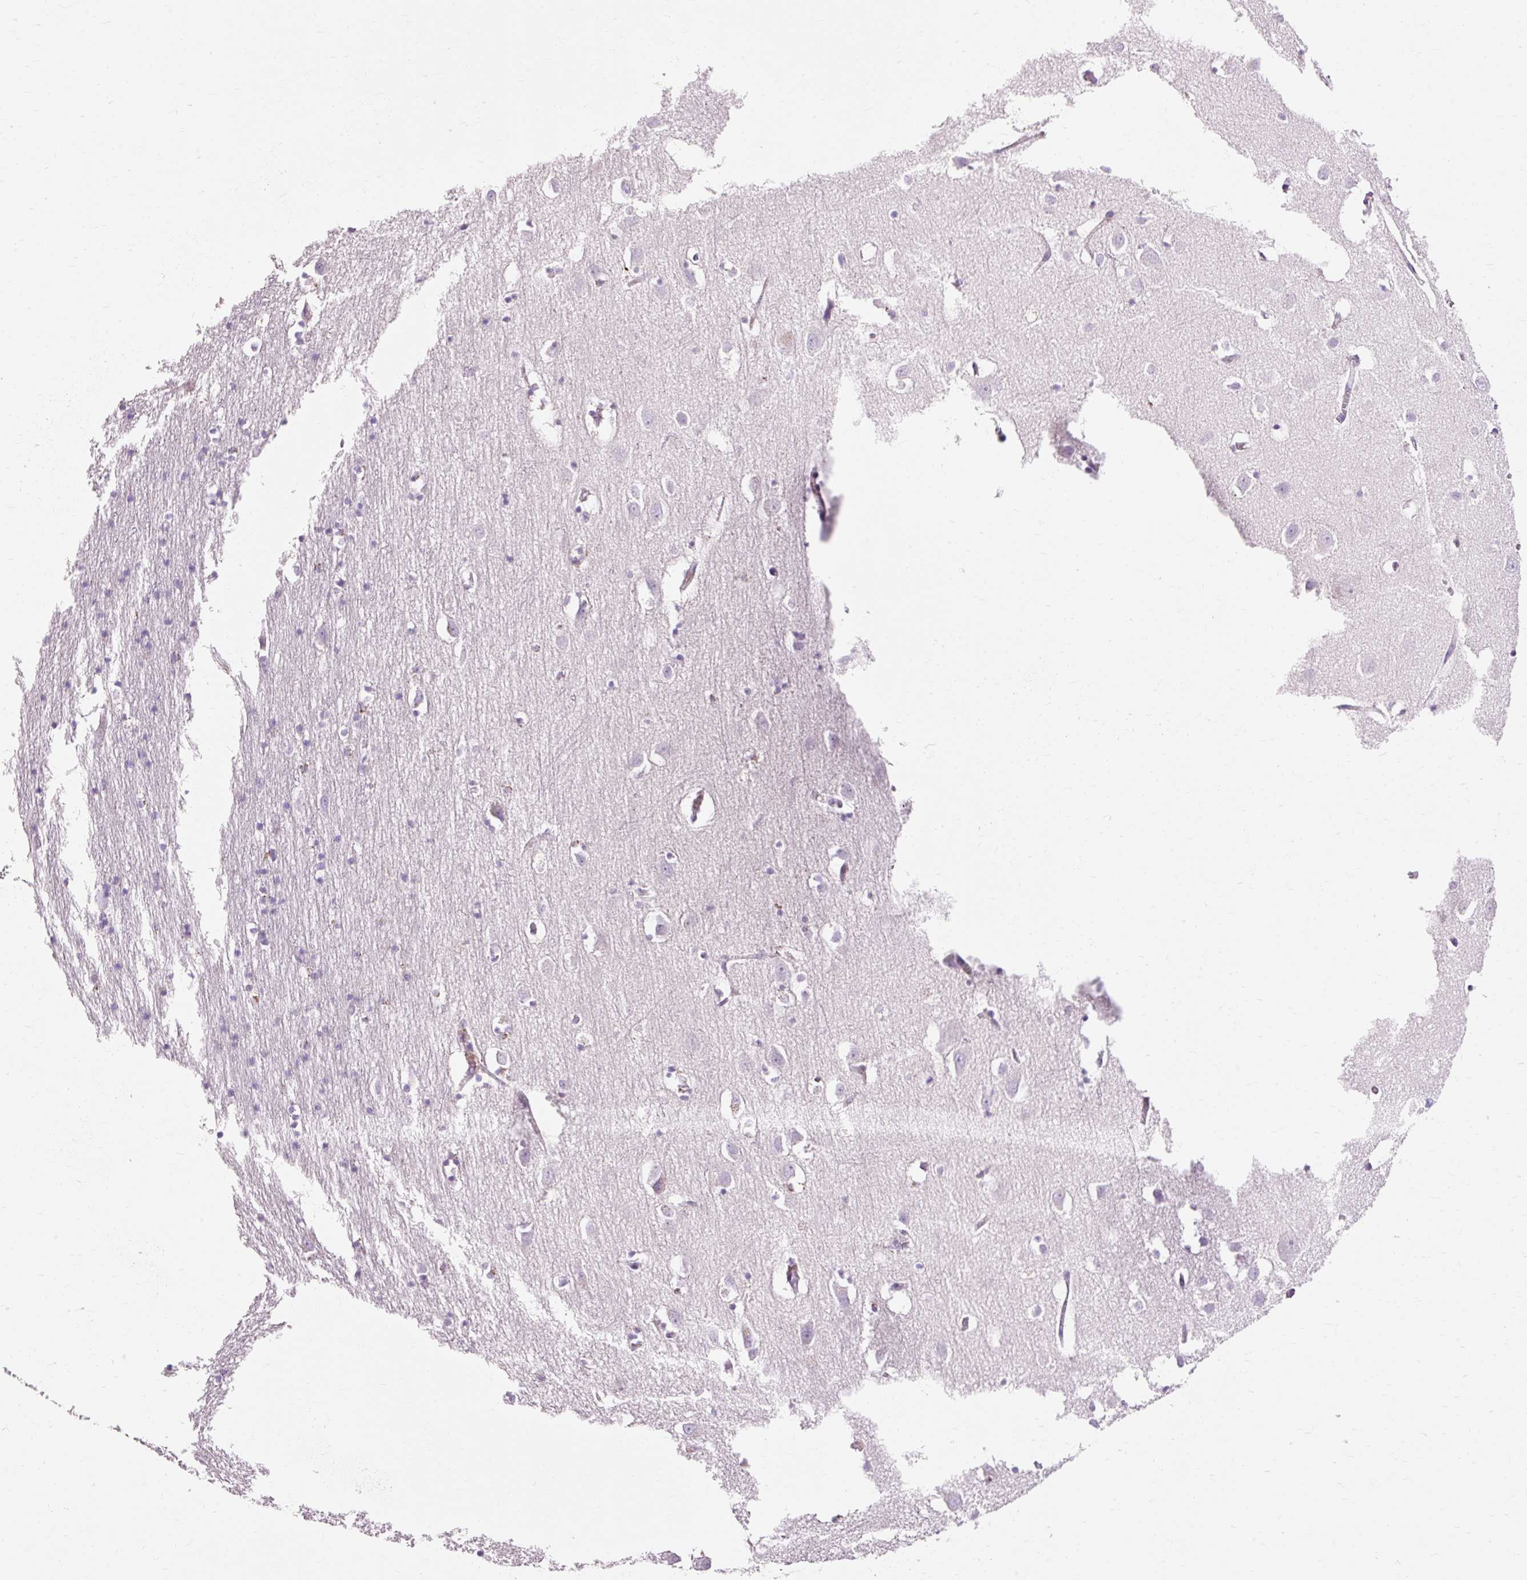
{"staining": {"intensity": "negative", "quantity": "none", "location": "none"}, "tissue": "cerebral cortex", "cell_type": "Endothelial cells", "image_type": "normal", "snomed": [{"axis": "morphology", "description": "Normal tissue, NOS"}, {"axis": "topography", "description": "Cerebral cortex"}], "caption": "DAB (3,3'-diaminobenzidine) immunohistochemical staining of benign human cerebral cortex displays no significant expression in endothelial cells. (Stains: DAB (3,3'-diaminobenzidine) immunohistochemistry with hematoxylin counter stain, Microscopy: brightfield microscopy at high magnification).", "gene": "CLDN25", "patient": {"sex": "male", "age": 70}}